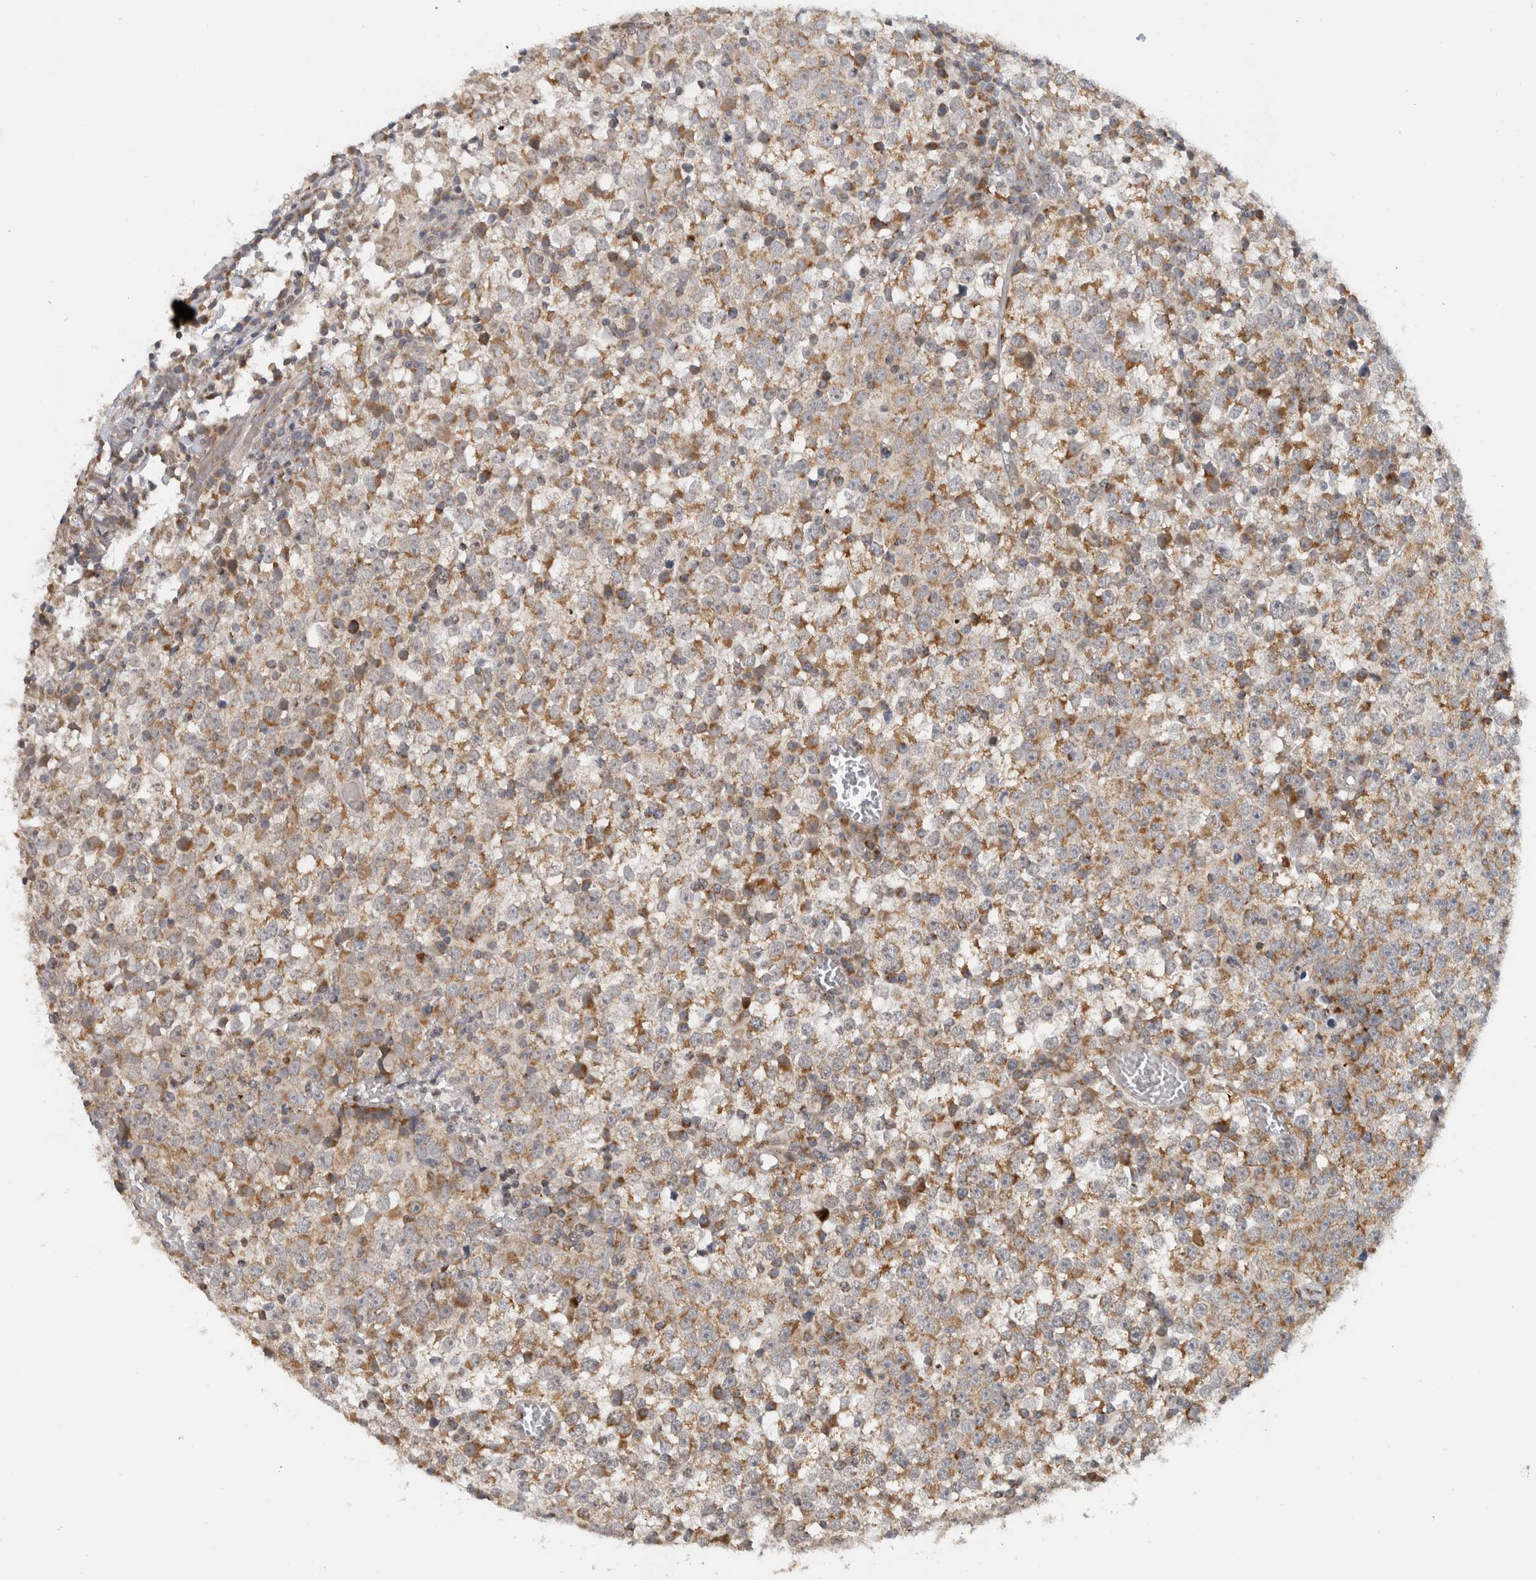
{"staining": {"intensity": "moderate", "quantity": ">75%", "location": "cytoplasmic/membranous"}, "tissue": "testis cancer", "cell_type": "Tumor cells", "image_type": "cancer", "snomed": [{"axis": "morphology", "description": "Seminoma, NOS"}, {"axis": "topography", "description": "Testis"}], "caption": "This micrograph reveals immunohistochemistry (IHC) staining of testis seminoma, with medium moderate cytoplasmic/membranous staining in about >75% of tumor cells.", "gene": "CMC2", "patient": {"sex": "male", "age": 65}}